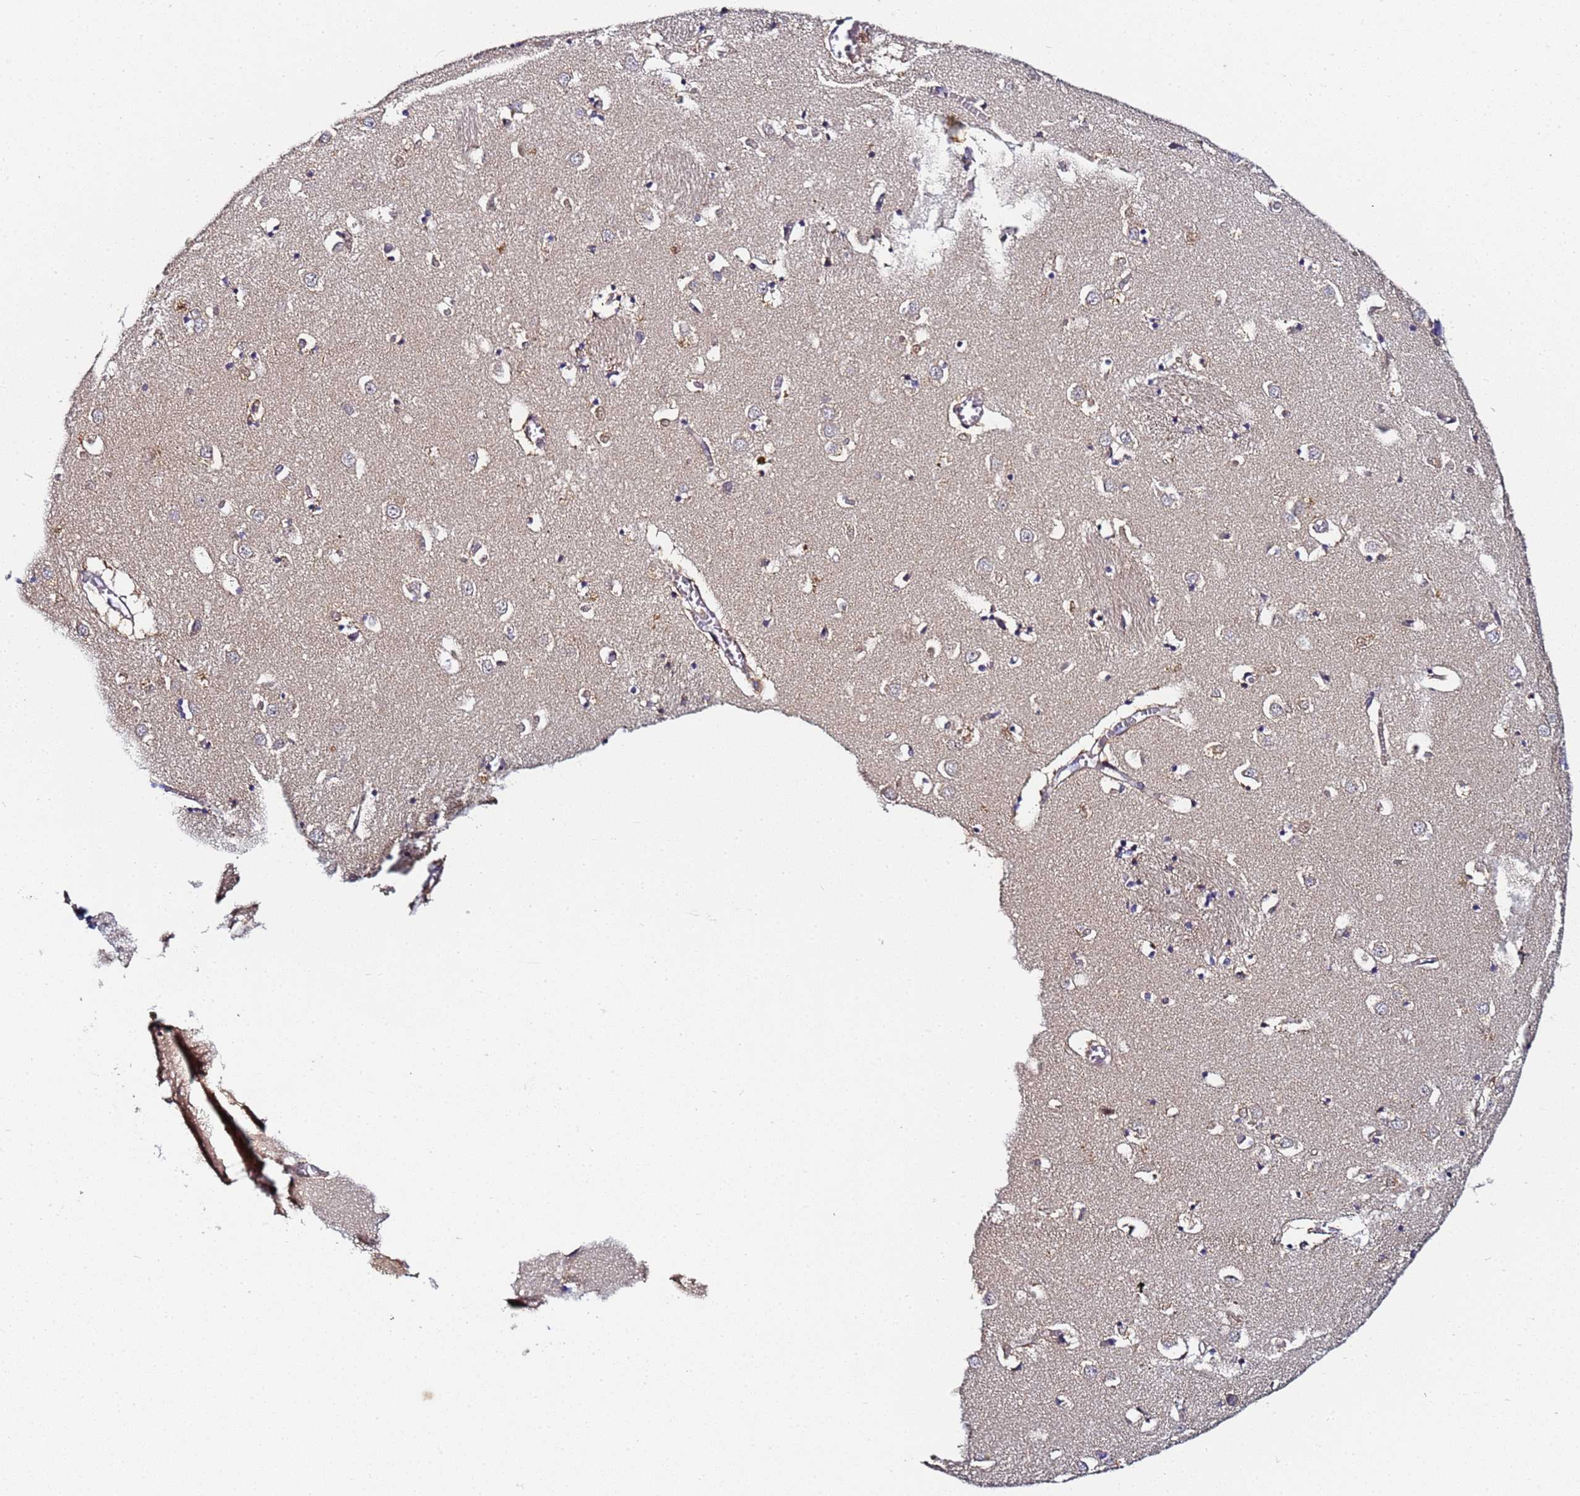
{"staining": {"intensity": "negative", "quantity": "none", "location": "none"}, "tissue": "caudate", "cell_type": "Glial cells", "image_type": "normal", "snomed": [{"axis": "morphology", "description": "Normal tissue, NOS"}, {"axis": "topography", "description": "Lateral ventricle wall"}], "caption": "Immunohistochemical staining of benign caudate exhibits no significant staining in glial cells.", "gene": "LRRC69", "patient": {"sex": "male", "age": 70}}